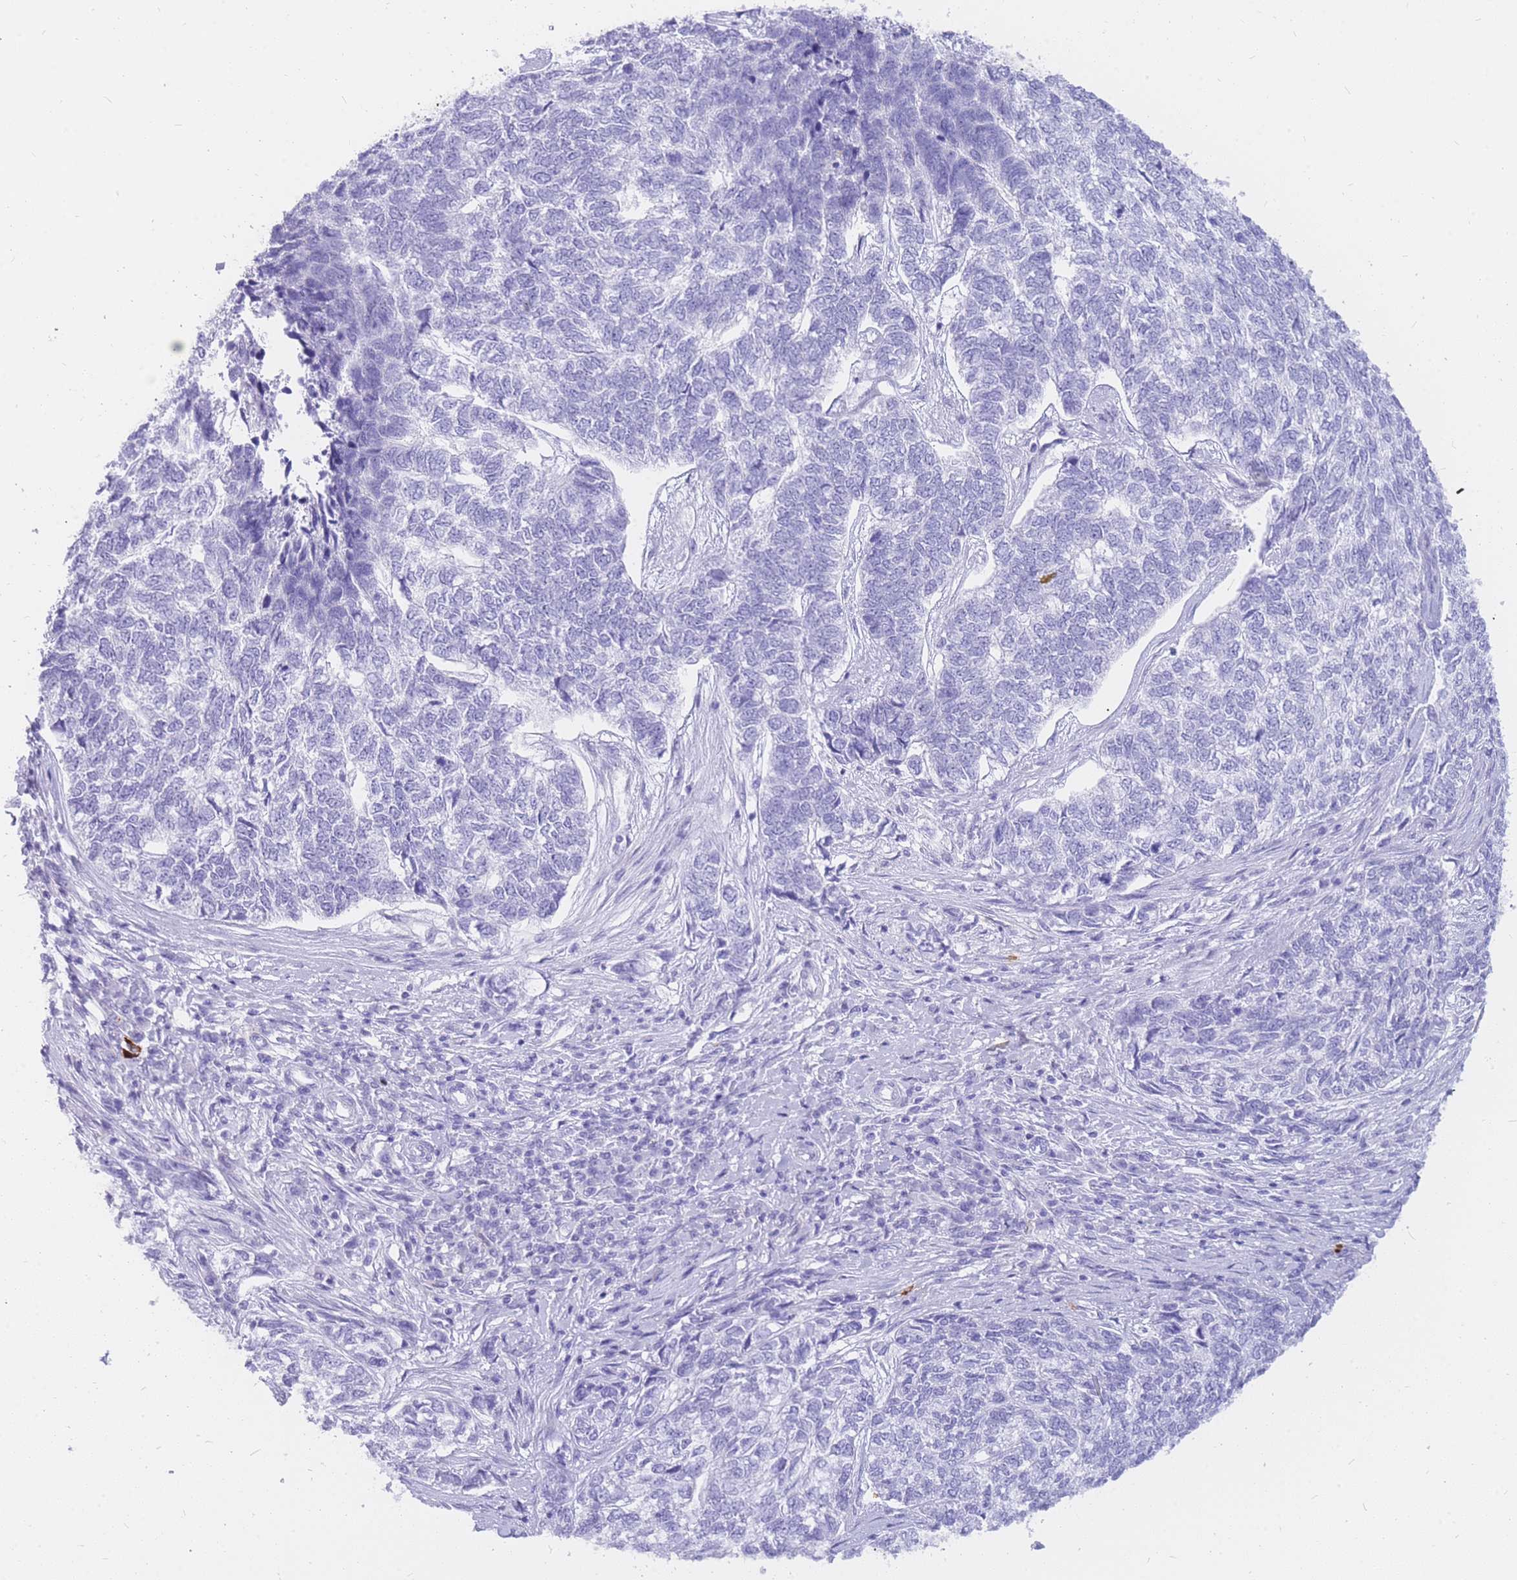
{"staining": {"intensity": "negative", "quantity": "none", "location": "none"}, "tissue": "skin cancer", "cell_type": "Tumor cells", "image_type": "cancer", "snomed": [{"axis": "morphology", "description": "Basal cell carcinoma"}, {"axis": "topography", "description": "Skin"}], "caption": "An immunohistochemistry micrograph of skin basal cell carcinoma is shown. There is no staining in tumor cells of skin basal cell carcinoma.", "gene": "HERC1", "patient": {"sex": "female", "age": 65}}